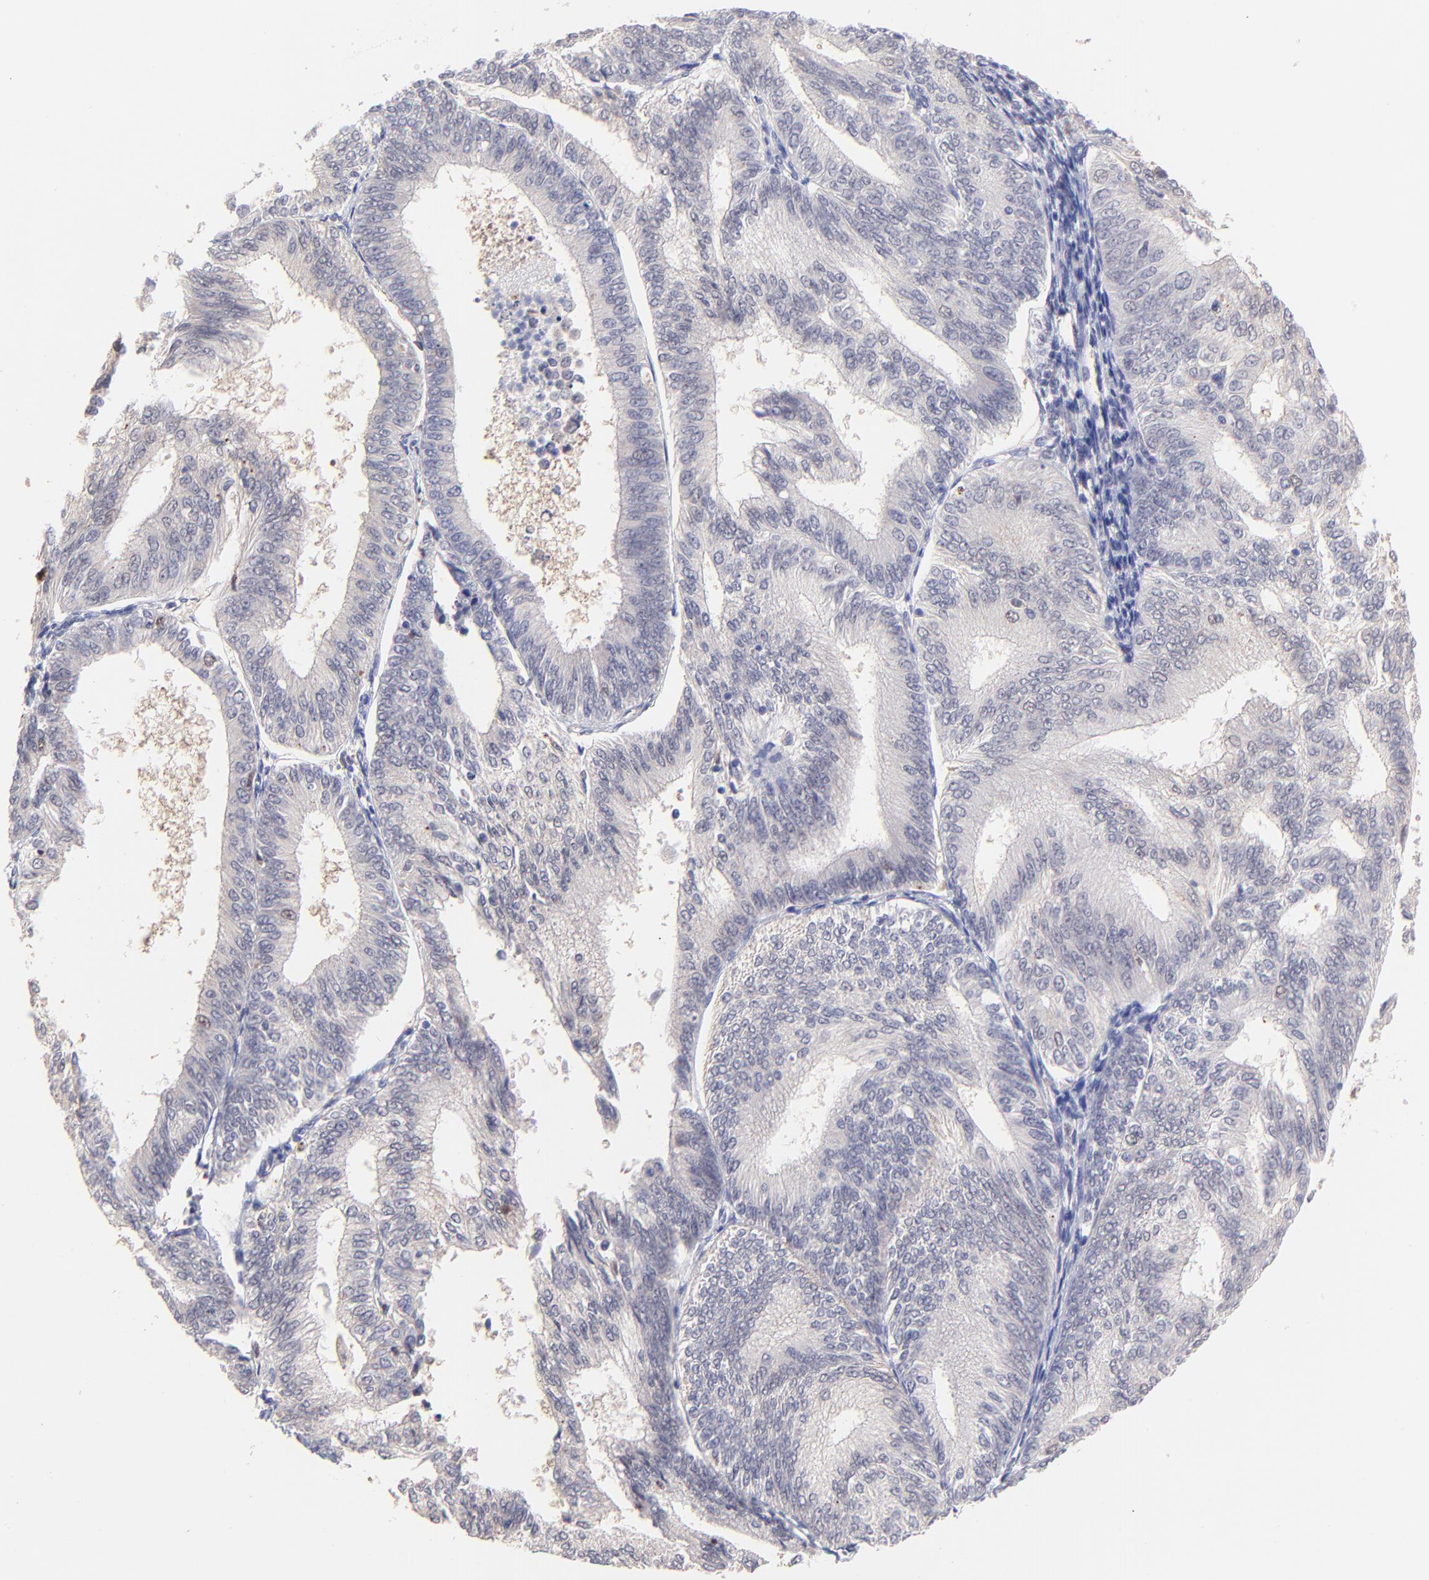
{"staining": {"intensity": "negative", "quantity": "none", "location": "none"}, "tissue": "endometrial cancer", "cell_type": "Tumor cells", "image_type": "cancer", "snomed": [{"axis": "morphology", "description": "Adenocarcinoma, NOS"}, {"axis": "topography", "description": "Endometrium"}], "caption": "An immunohistochemistry photomicrograph of endometrial cancer is shown. There is no staining in tumor cells of endometrial cancer. (Brightfield microscopy of DAB (3,3'-diaminobenzidine) IHC at high magnification).", "gene": "ZNF747", "patient": {"sex": "female", "age": 55}}